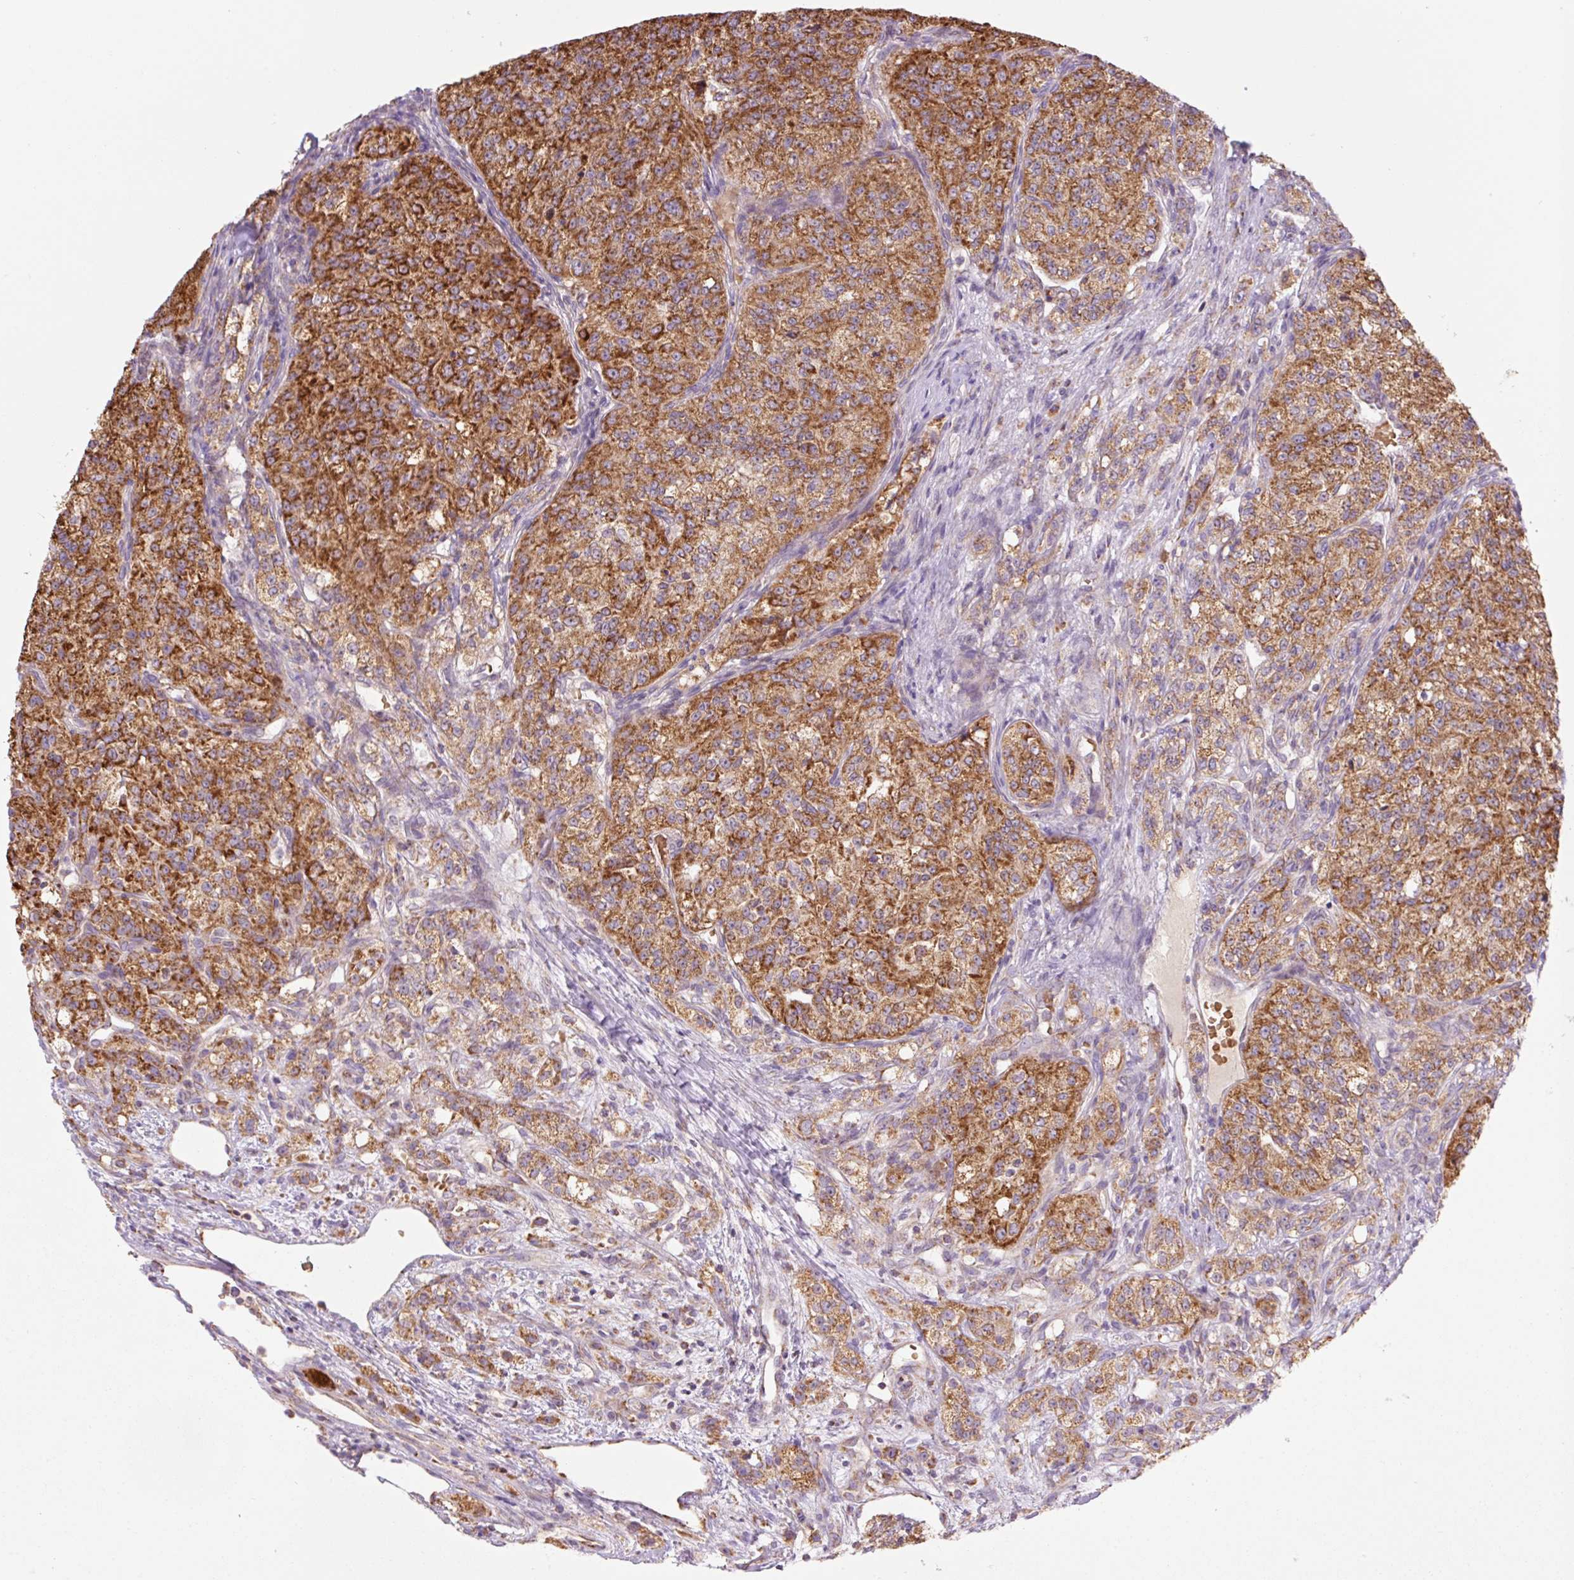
{"staining": {"intensity": "strong", "quantity": ">75%", "location": "cytoplasmic/membranous"}, "tissue": "renal cancer", "cell_type": "Tumor cells", "image_type": "cancer", "snomed": [{"axis": "morphology", "description": "Adenocarcinoma, NOS"}, {"axis": "topography", "description": "Kidney"}], "caption": "High-magnification brightfield microscopy of renal cancer stained with DAB (3,3'-diaminobenzidine) (brown) and counterstained with hematoxylin (blue). tumor cells exhibit strong cytoplasmic/membranous staining is present in about>75% of cells. The staining was performed using DAB, with brown indicating positive protein expression. Nuclei are stained blue with hematoxylin.", "gene": "GOSR2", "patient": {"sex": "female", "age": 63}}